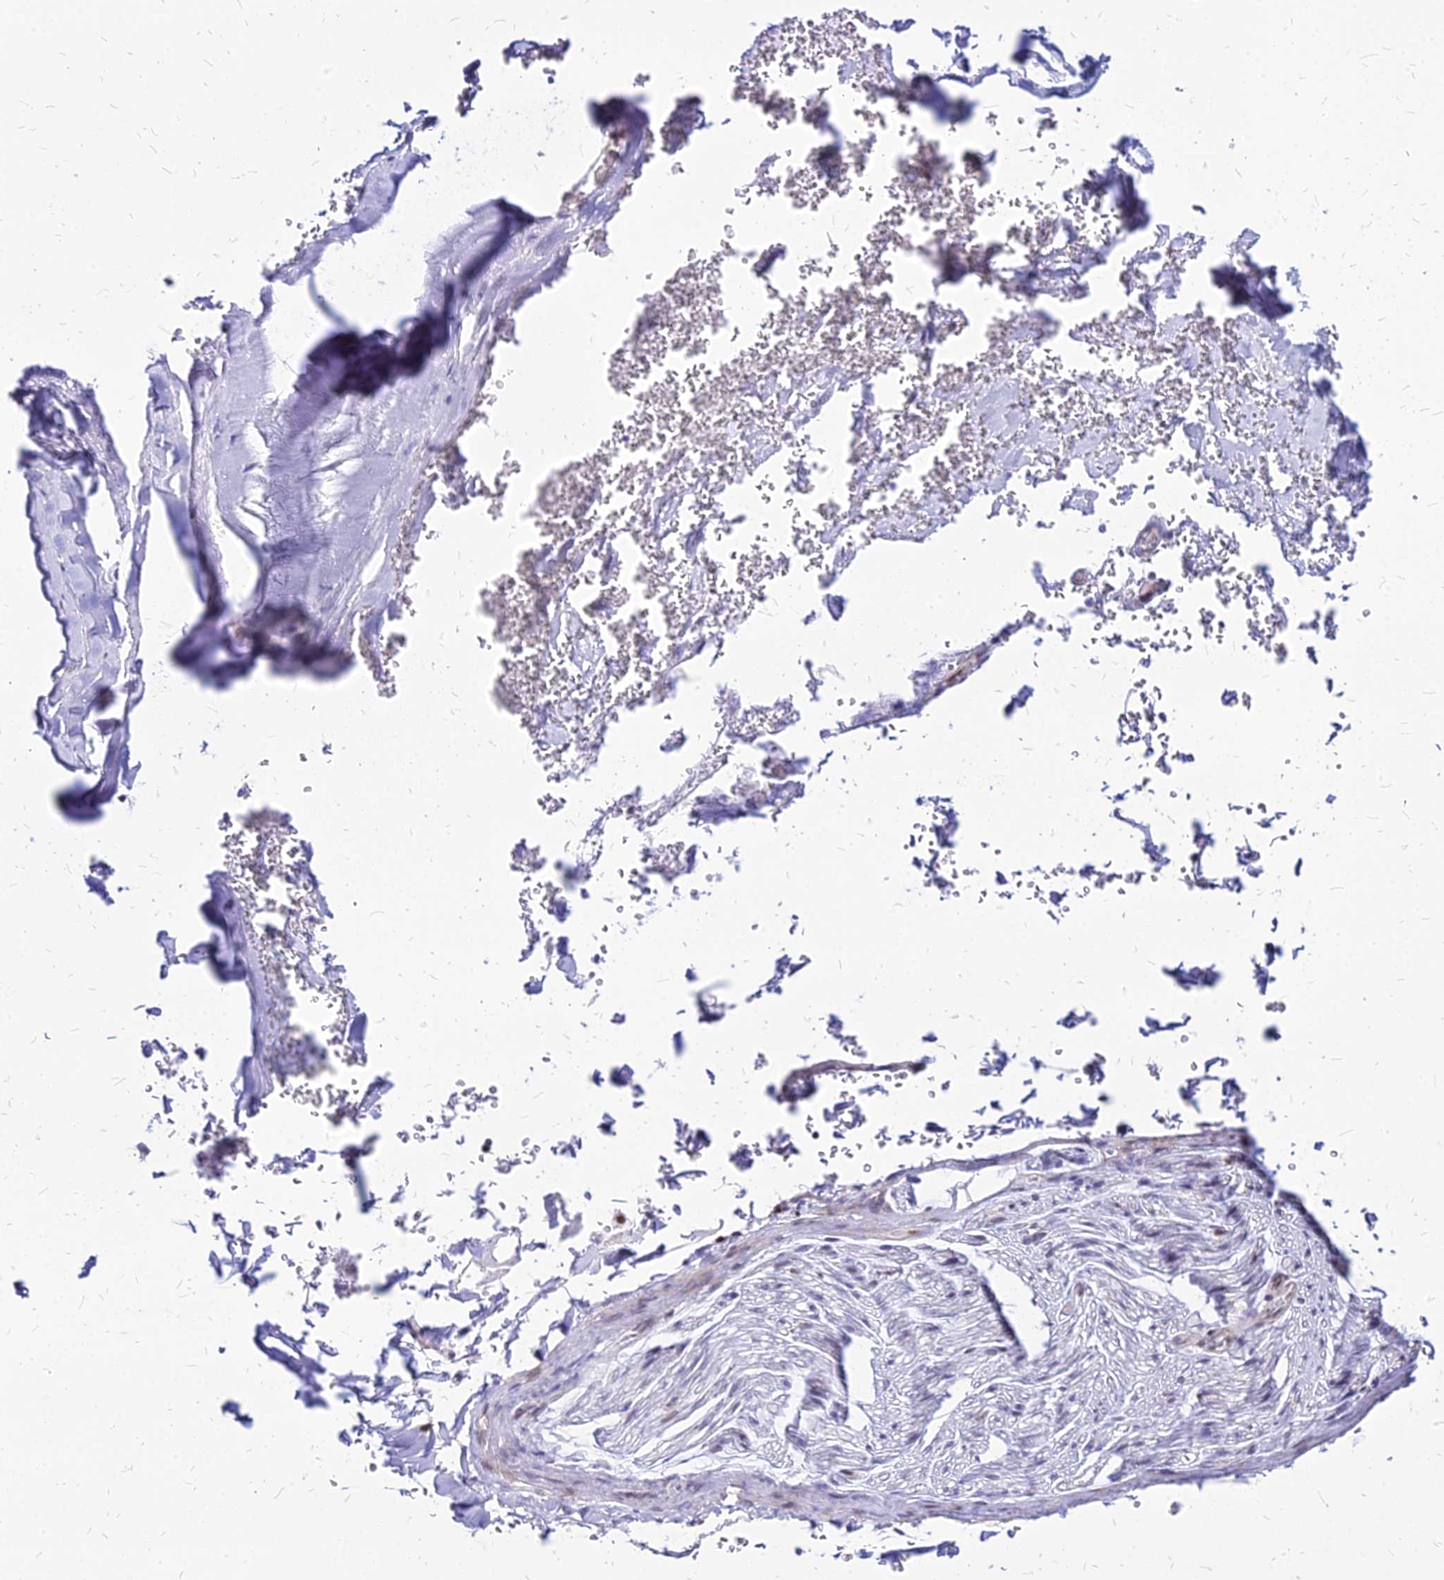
{"staining": {"intensity": "negative", "quantity": "none", "location": "none"}, "tissue": "adipose tissue", "cell_type": "Adipocytes", "image_type": "normal", "snomed": [{"axis": "morphology", "description": "Normal tissue, NOS"}, {"axis": "topography", "description": "Cartilage tissue"}], "caption": "Adipocytes show no significant positivity in normal adipose tissue.", "gene": "FDX2", "patient": {"sex": "female", "age": 63}}